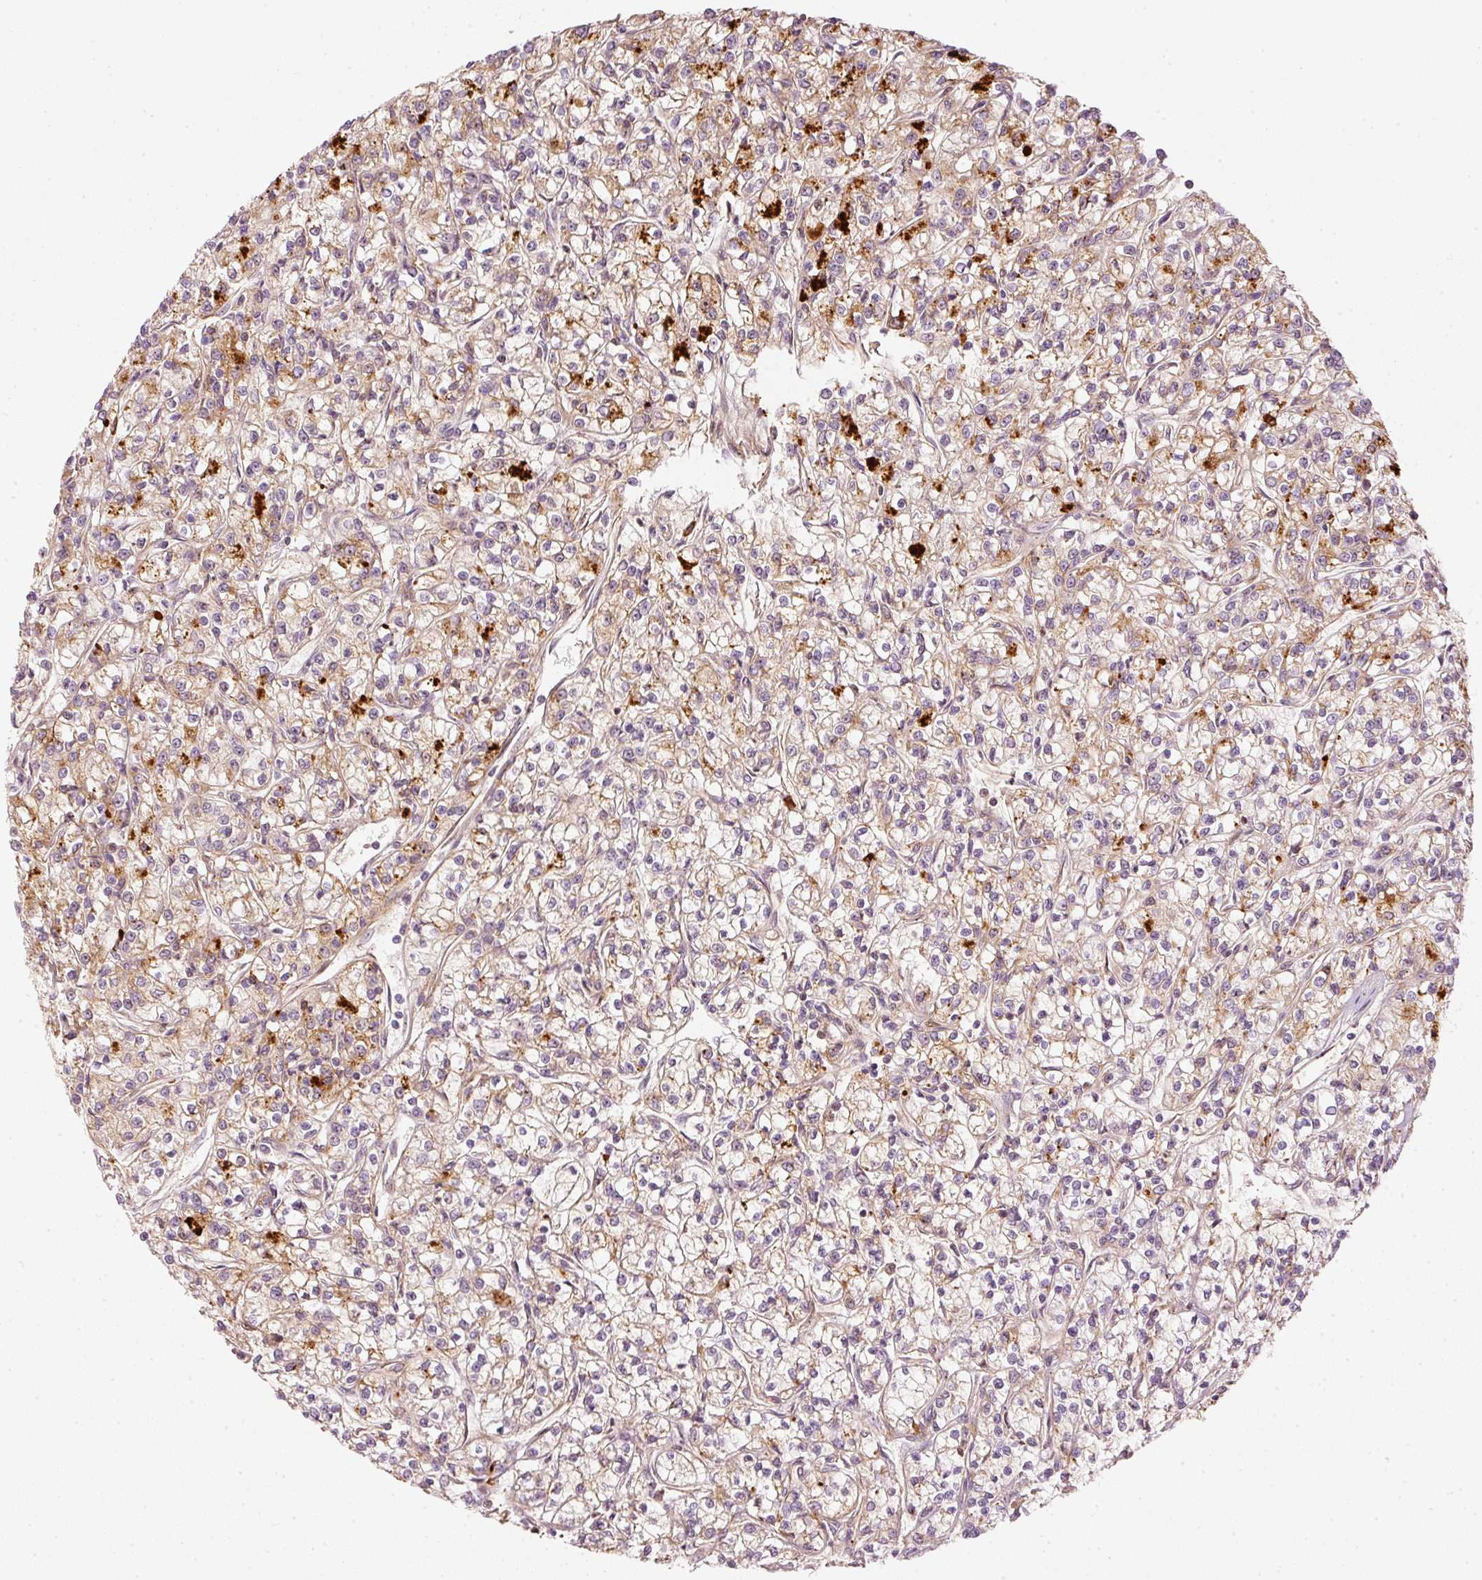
{"staining": {"intensity": "moderate", "quantity": "25%-75%", "location": "cytoplasmic/membranous"}, "tissue": "renal cancer", "cell_type": "Tumor cells", "image_type": "cancer", "snomed": [{"axis": "morphology", "description": "Adenocarcinoma, NOS"}, {"axis": "topography", "description": "Kidney"}], "caption": "Immunohistochemistry micrograph of renal cancer (adenocarcinoma) stained for a protein (brown), which exhibits medium levels of moderate cytoplasmic/membranous positivity in approximately 25%-75% of tumor cells.", "gene": "VCAM1", "patient": {"sex": "female", "age": 59}}